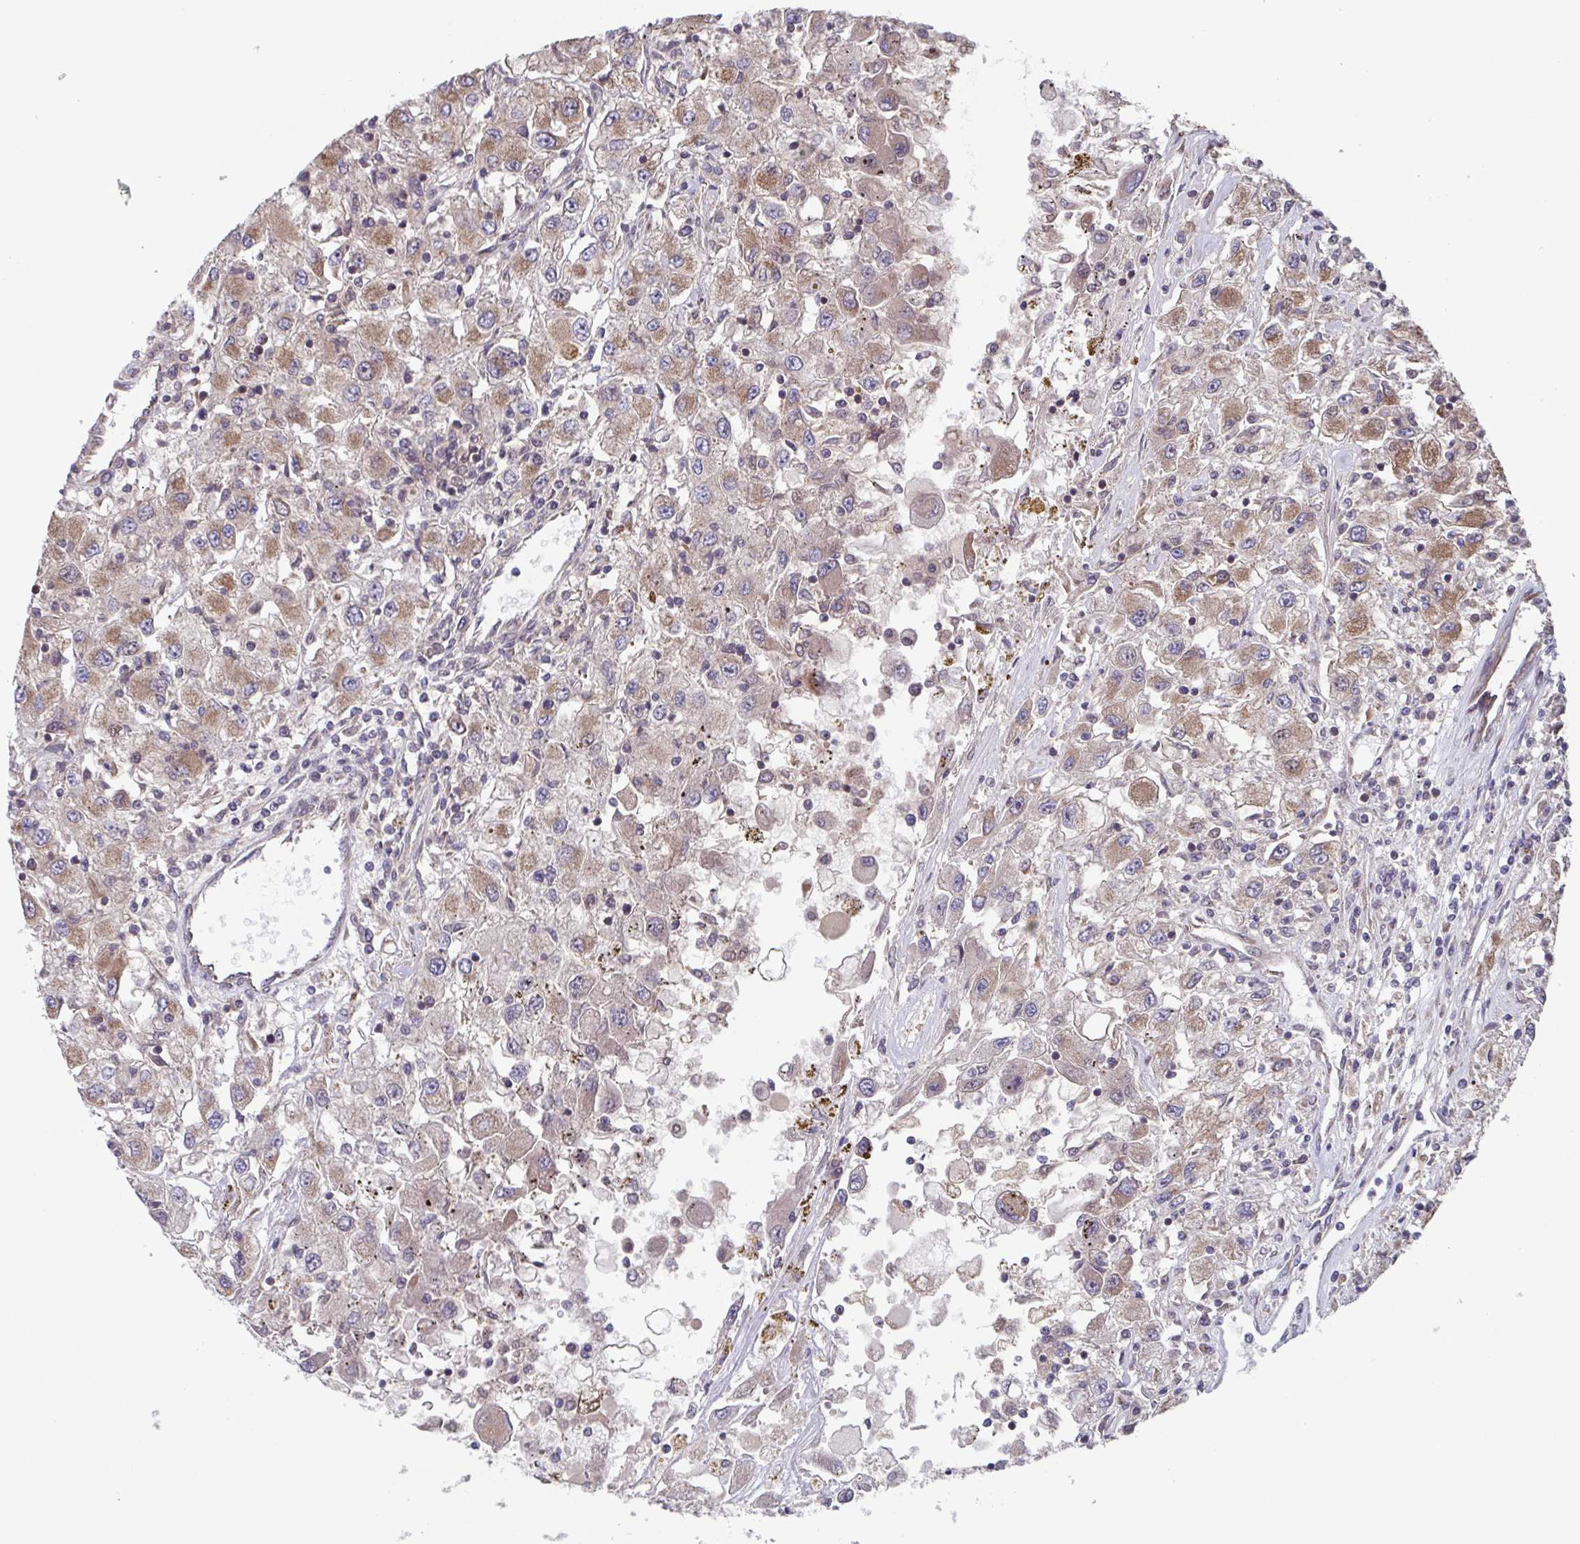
{"staining": {"intensity": "moderate", "quantity": "25%-75%", "location": "cytoplasmic/membranous"}, "tissue": "renal cancer", "cell_type": "Tumor cells", "image_type": "cancer", "snomed": [{"axis": "morphology", "description": "Adenocarcinoma, NOS"}, {"axis": "topography", "description": "Kidney"}], "caption": "Approximately 25%-75% of tumor cells in human renal adenocarcinoma demonstrate moderate cytoplasmic/membranous protein staining as visualized by brown immunohistochemical staining.", "gene": "COPB1", "patient": {"sex": "female", "age": 67}}